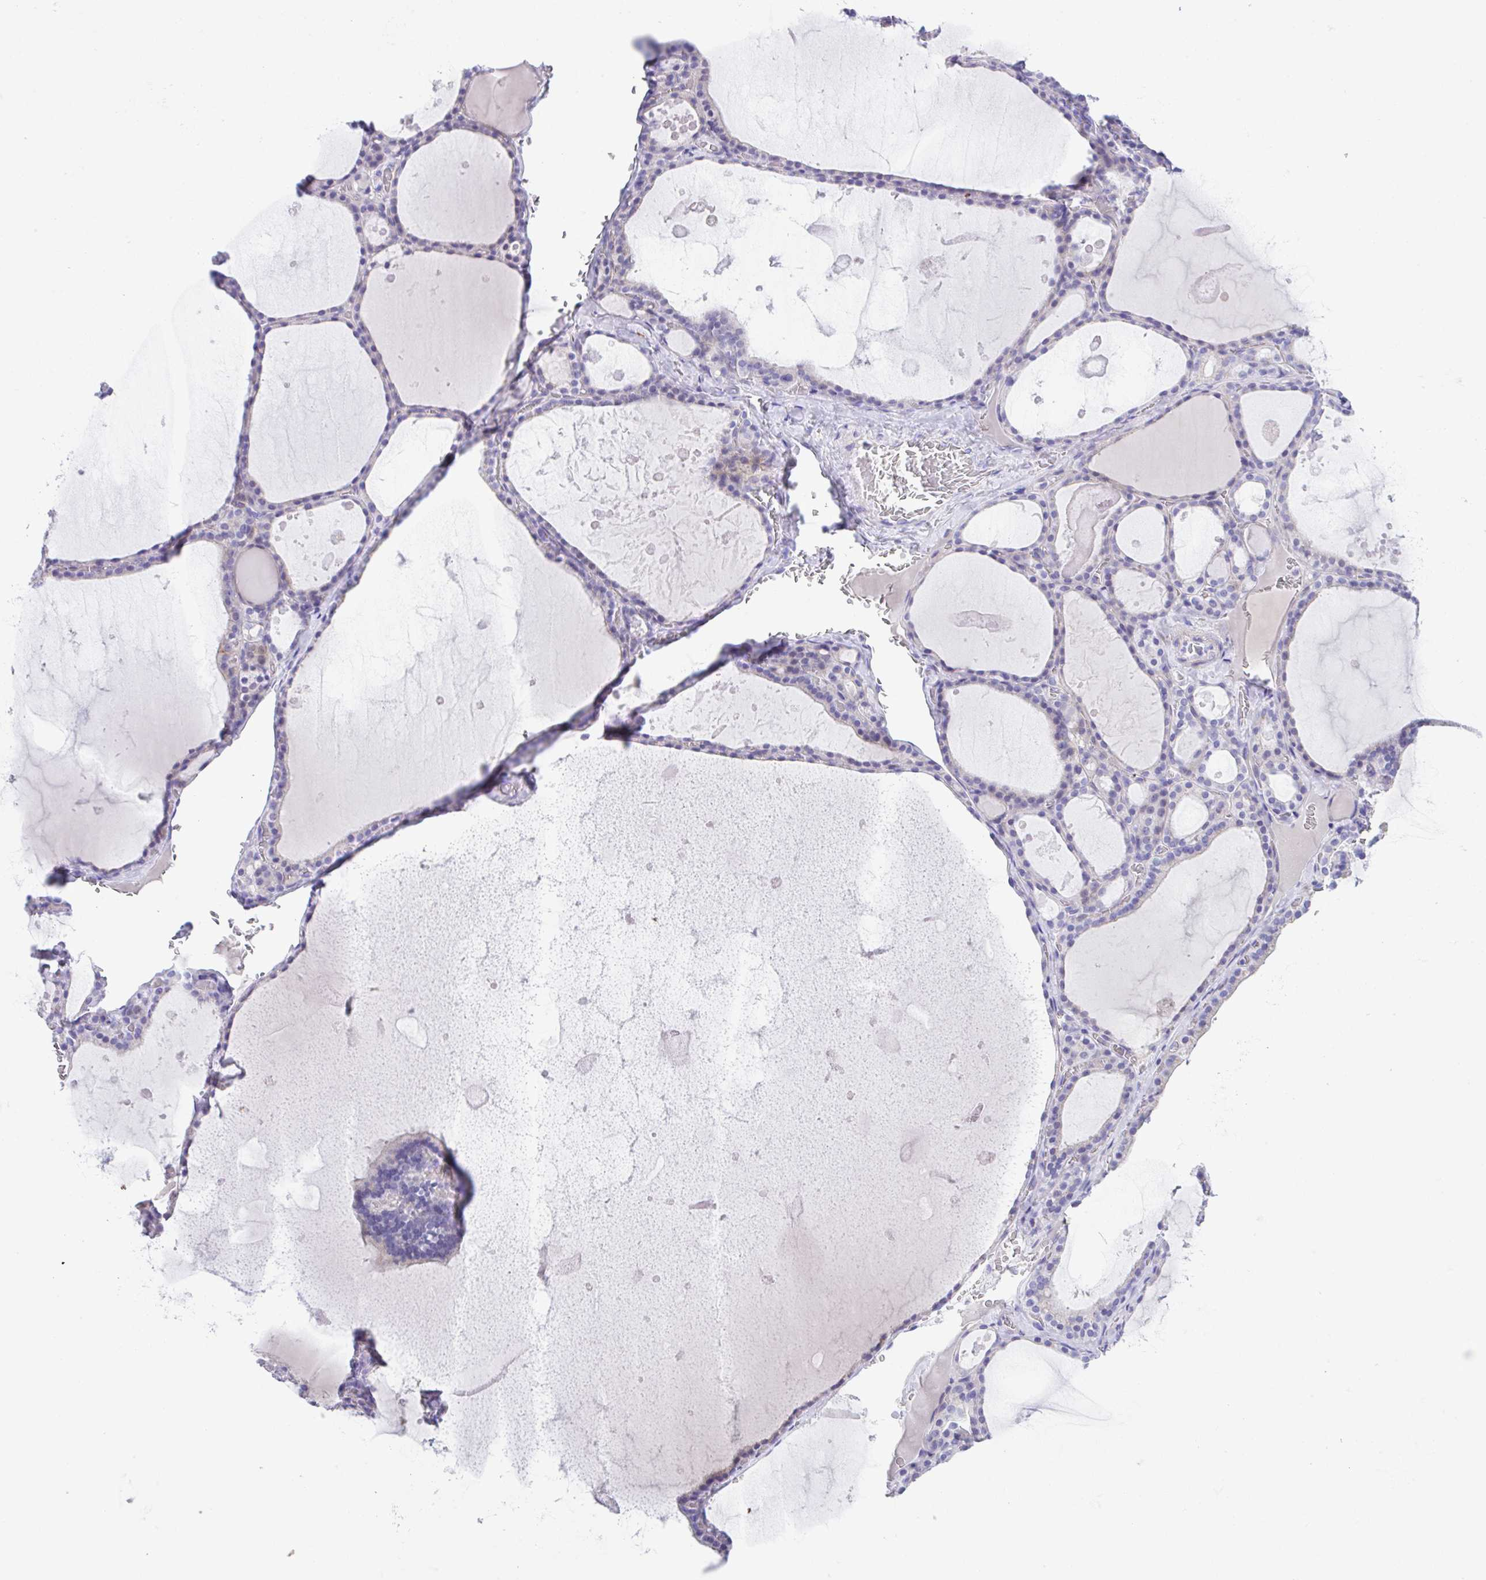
{"staining": {"intensity": "negative", "quantity": "none", "location": "none"}, "tissue": "thyroid gland", "cell_type": "Glandular cells", "image_type": "normal", "snomed": [{"axis": "morphology", "description": "Normal tissue, NOS"}, {"axis": "topography", "description": "Thyroid gland"}], "caption": "This is an immunohistochemistry photomicrograph of normal thyroid gland. There is no expression in glandular cells.", "gene": "SLC16A6", "patient": {"sex": "male", "age": 56}}